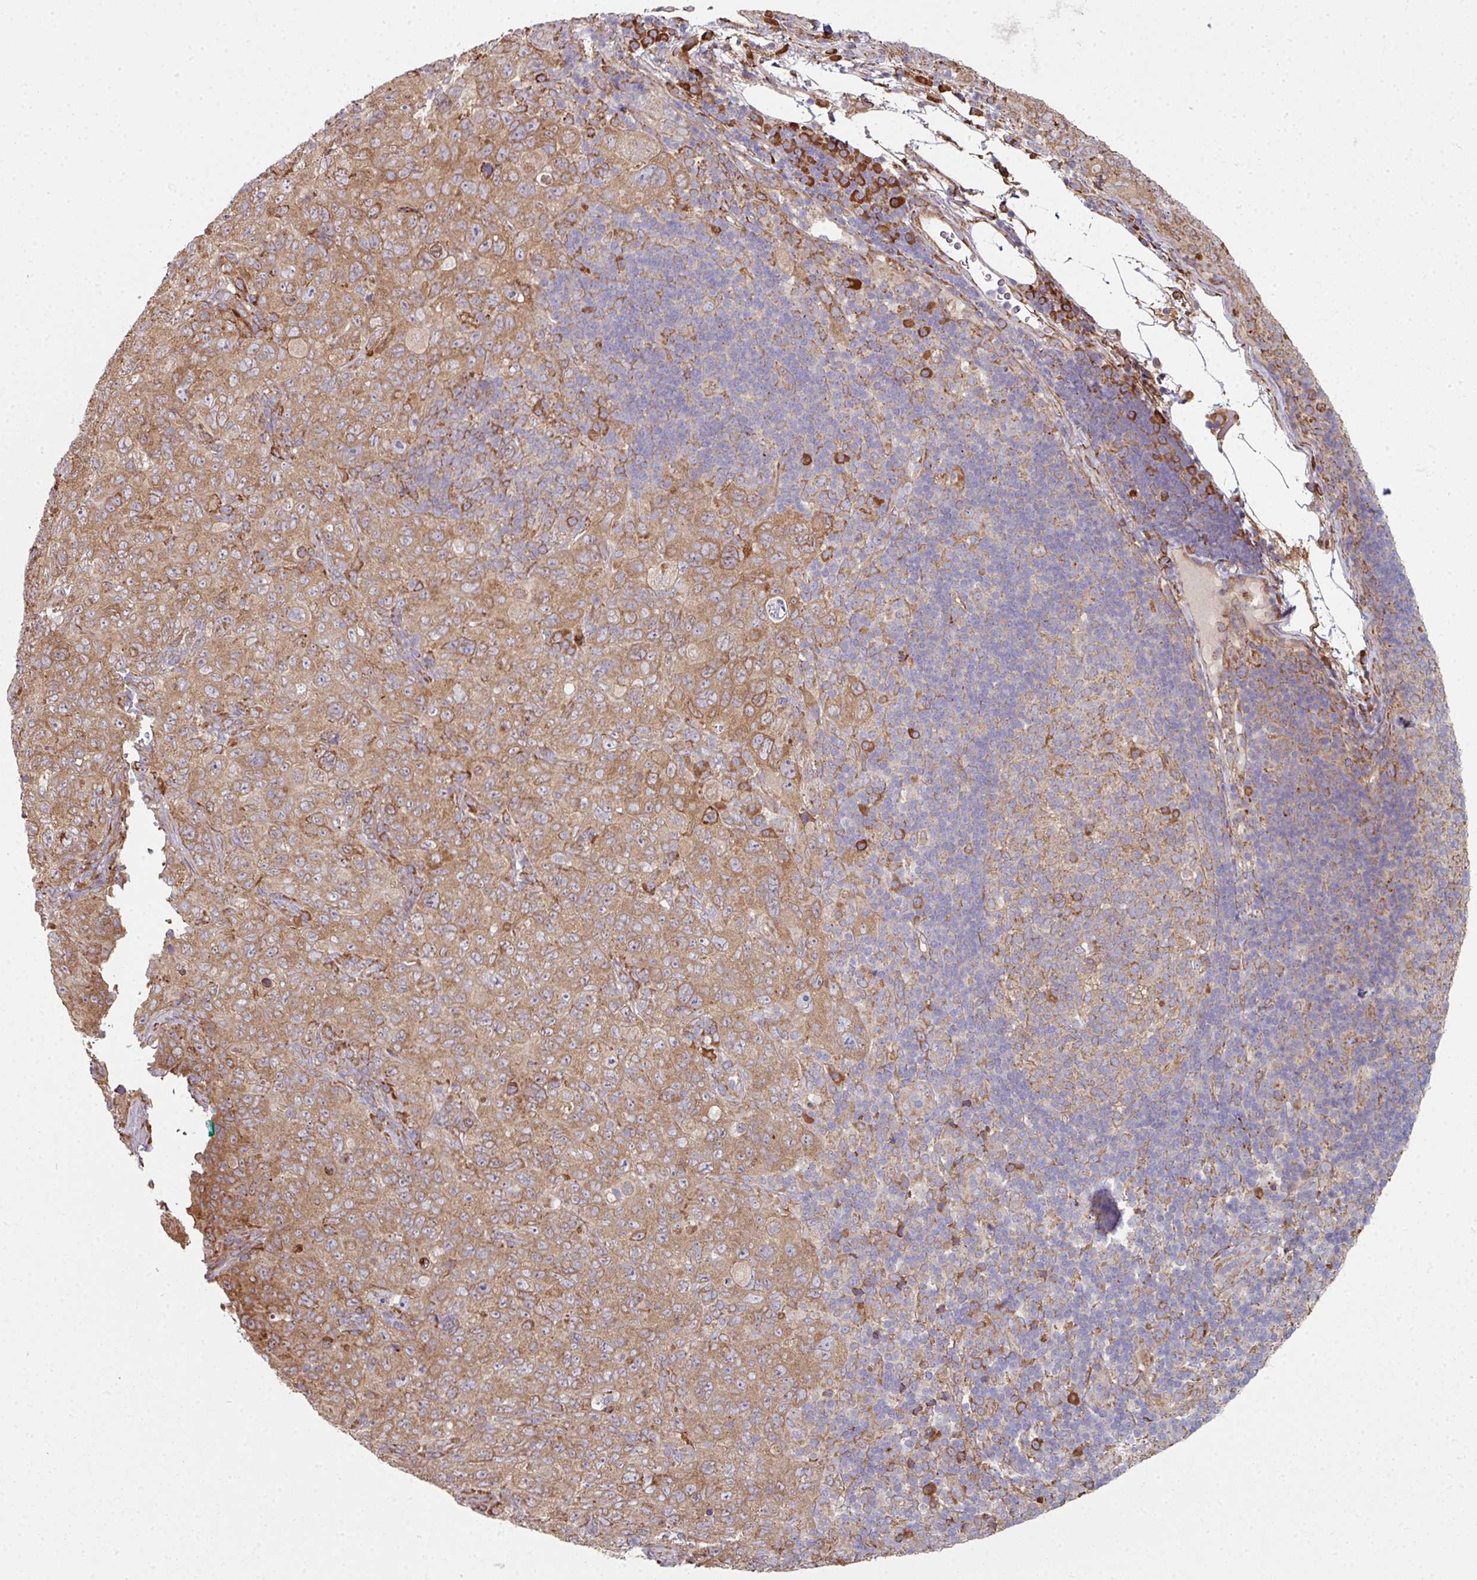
{"staining": {"intensity": "moderate", "quantity": ">75%", "location": "cytoplasmic/membranous"}, "tissue": "pancreatic cancer", "cell_type": "Tumor cells", "image_type": "cancer", "snomed": [{"axis": "morphology", "description": "Adenocarcinoma, NOS"}, {"axis": "topography", "description": "Pancreas"}], "caption": "Pancreatic adenocarcinoma tissue displays moderate cytoplasmic/membranous expression in about >75% of tumor cells (IHC, brightfield microscopy, high magnification).", "gene": "FAT4", "patient": {"sex": "male", "age": 68}}